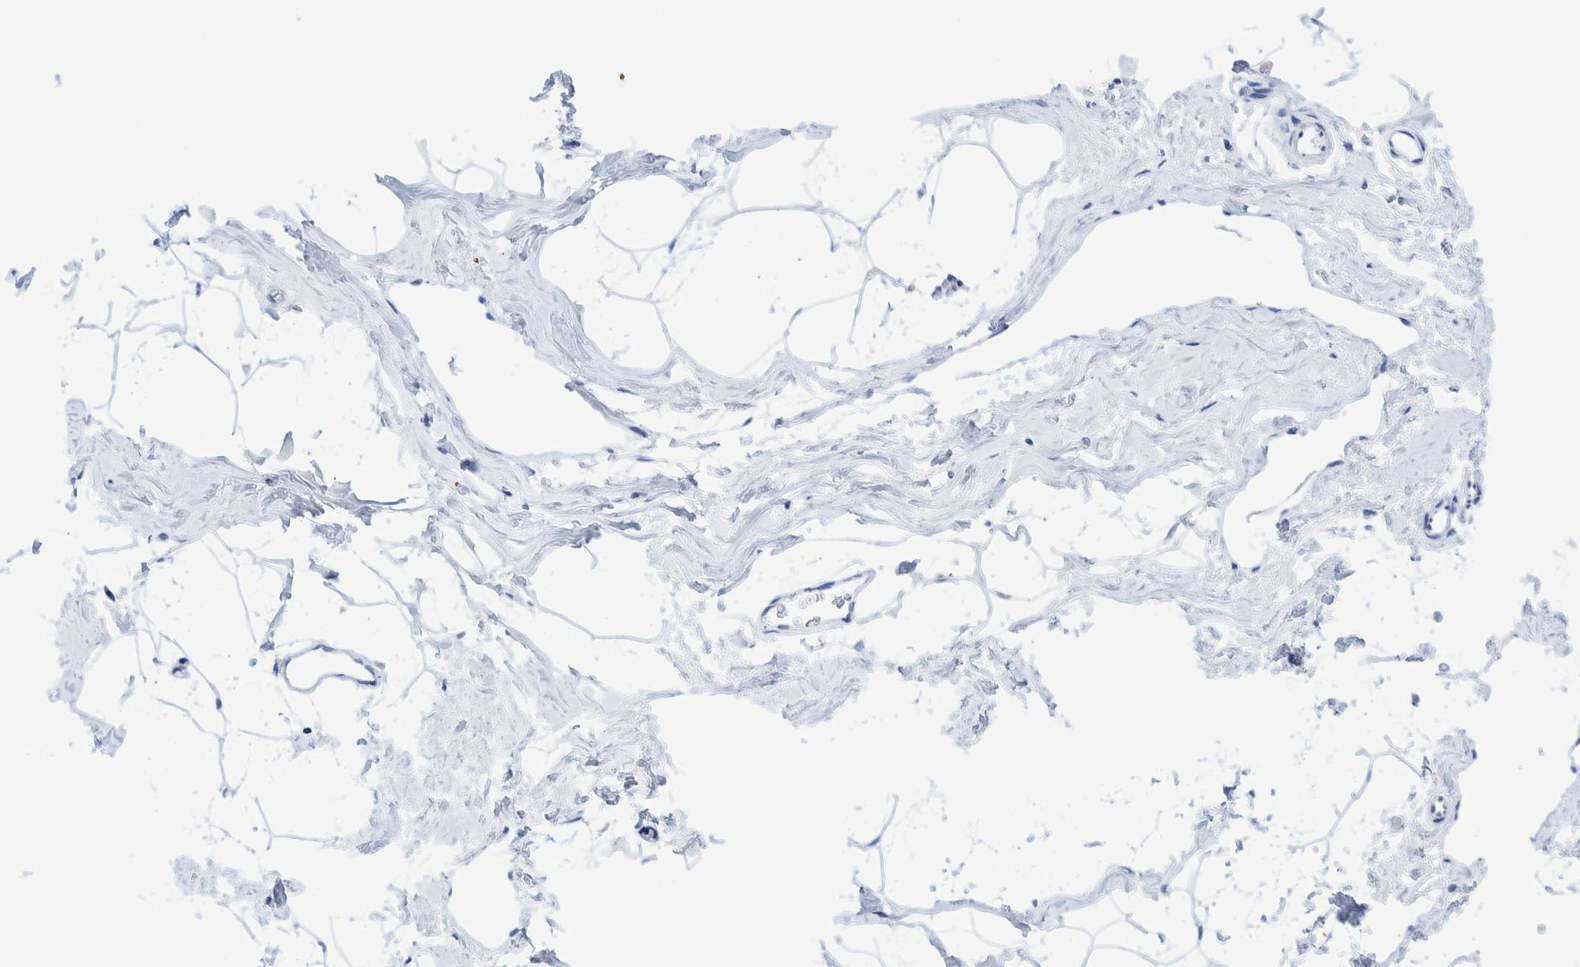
{"staining": {"intensity": "negative", "quantity": "none", "location": "none"}, "tissue": "adipose tissue", "cell_type": "Adipocytes", "image_type": "normal", "snomed": [{"axis": "morphology", "description": "Normal tissue, NOS"}, {"axis": "morphology", "description": "Fibrosis, NOS"}, {"axis": "topography", "description": "Breast"}, {"axis": "topography", "description": "Adipose tissue"}], "caption": "Protein analysis of normal adipose tissue displays no significant staining in adipocytes.", "gene": "PERP", "patient": {"sex": "female", "age": 39}}